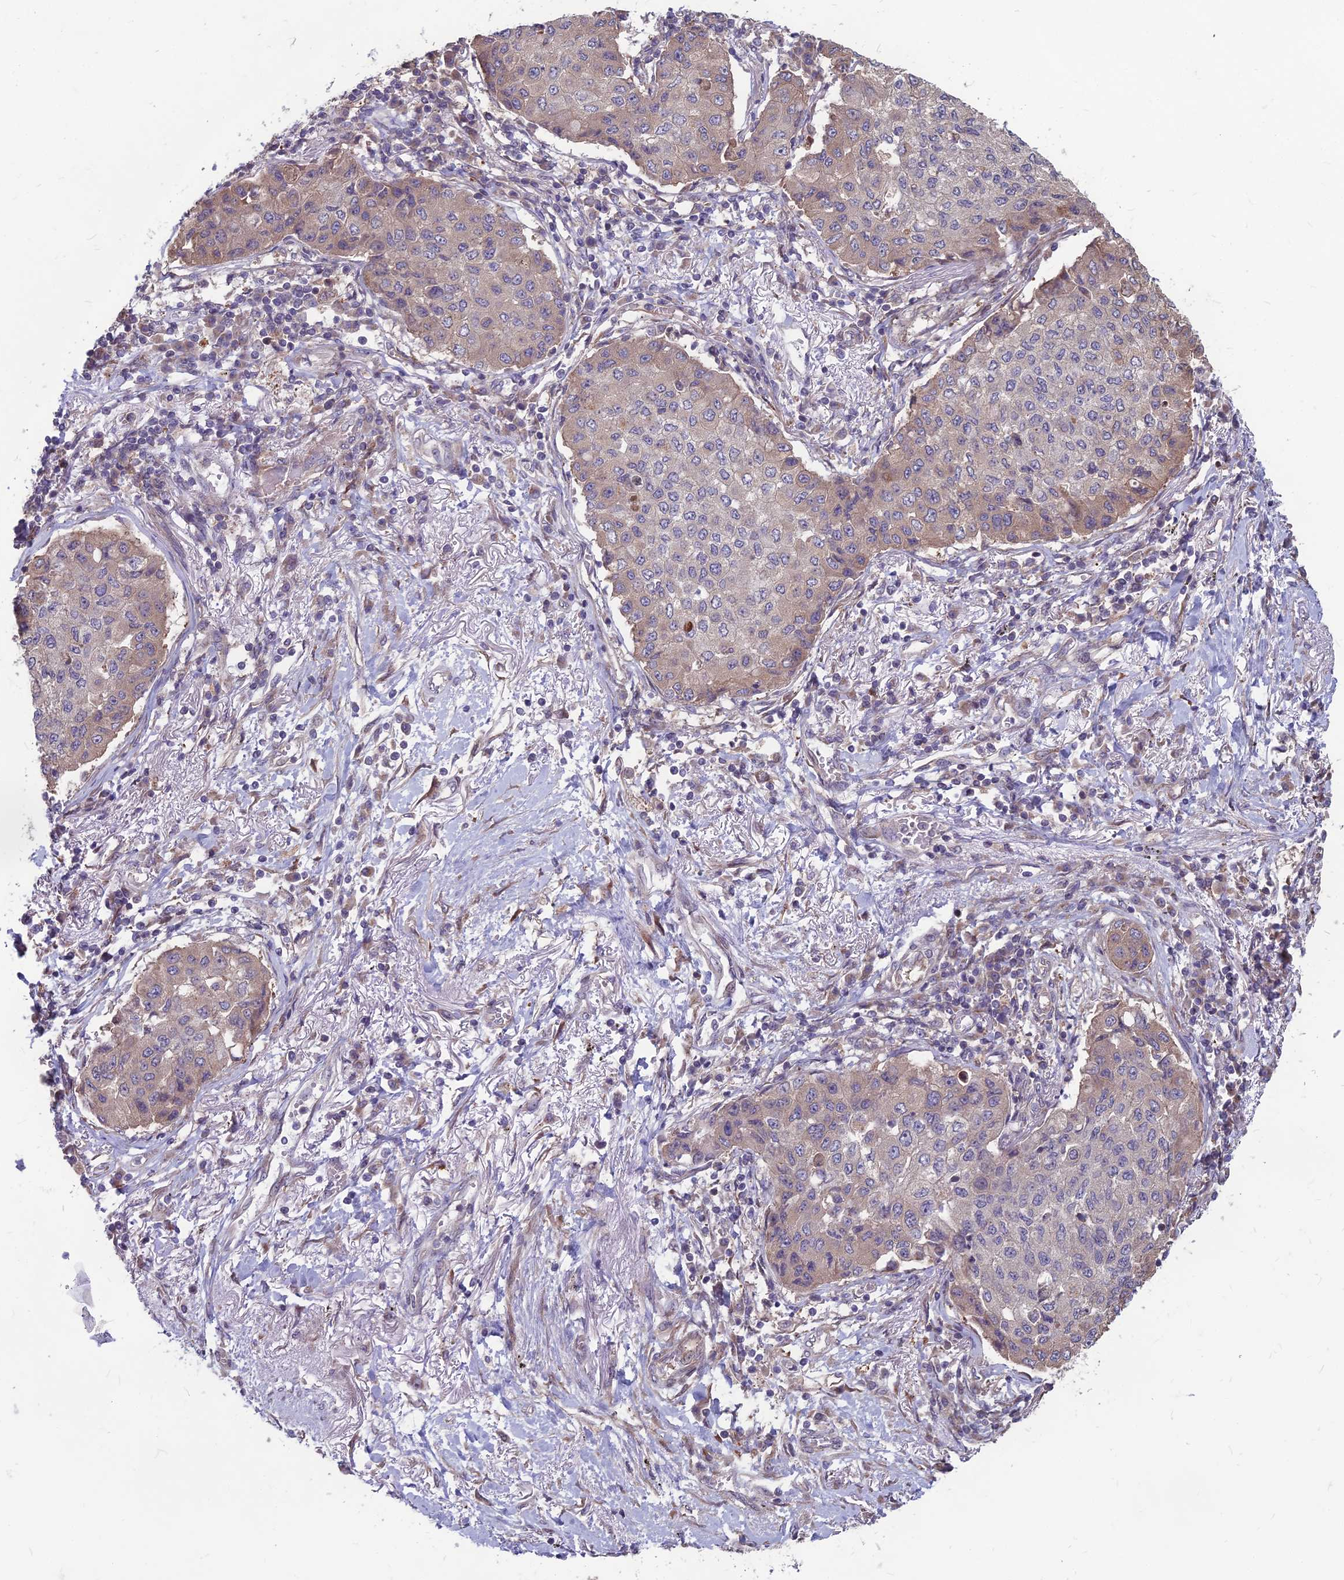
{"staining": {"intensity": "weak", "quantity": "<25%", "location": "cytoplasmic/membranous"}, "tissue": "lung cancer", "cell_type": "Tumor cells", "image_type": "cancer", "snomed": [{"axis": "morphology", "description": "Squamous cell carcinoma, NOS"}, {"axis": "topography", "description": "Lung"}], "caption": "High power microscopy histopathology image of an IHC image of squamous cell carcinoma (lung), revealing no significant positivity in tumor cells.", "gene": "LSM6", "patient": {"sex": "male", "age": 74}}